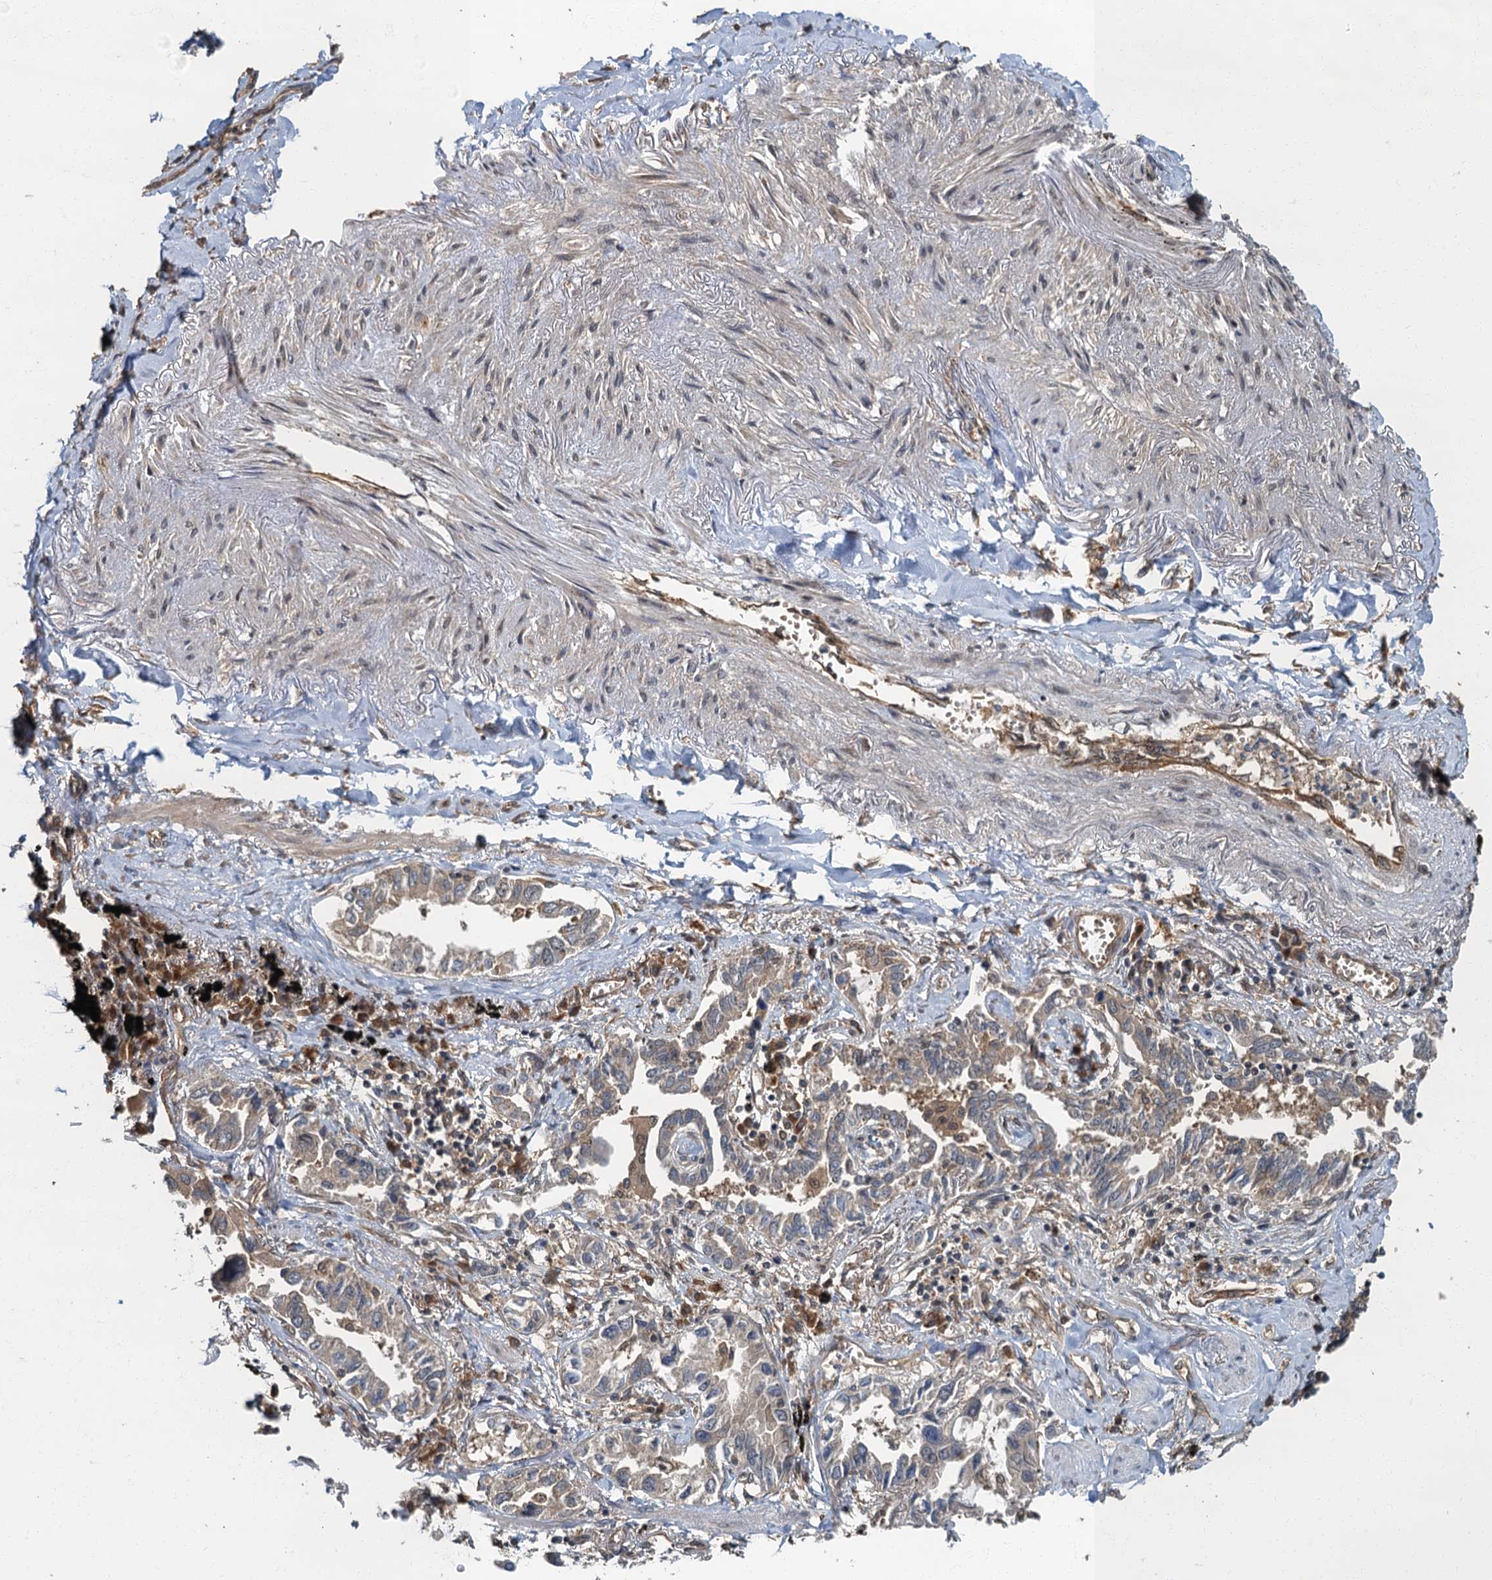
{"staining": {"intensity": "weak", "quantity": ">75%", "location": "cytoplasmic/membranous"}, "tissue": "lung cancer", "cell_type": "Tumor cells", "image_type": "cancer", "snomed": [{"axis": "morphology", "description": "Adenocarcinoma, NOS"}, {"axis": "topography", "description": "Lung"}], "caption": "Human lung cancer (adenocarcinoma) stained with a brown dye shows weak cytoplasmic/membranous positive staining in about >75% of tumor cells.", "gene": "TBCK", "patient": {"sex": "male", "age": 67}}